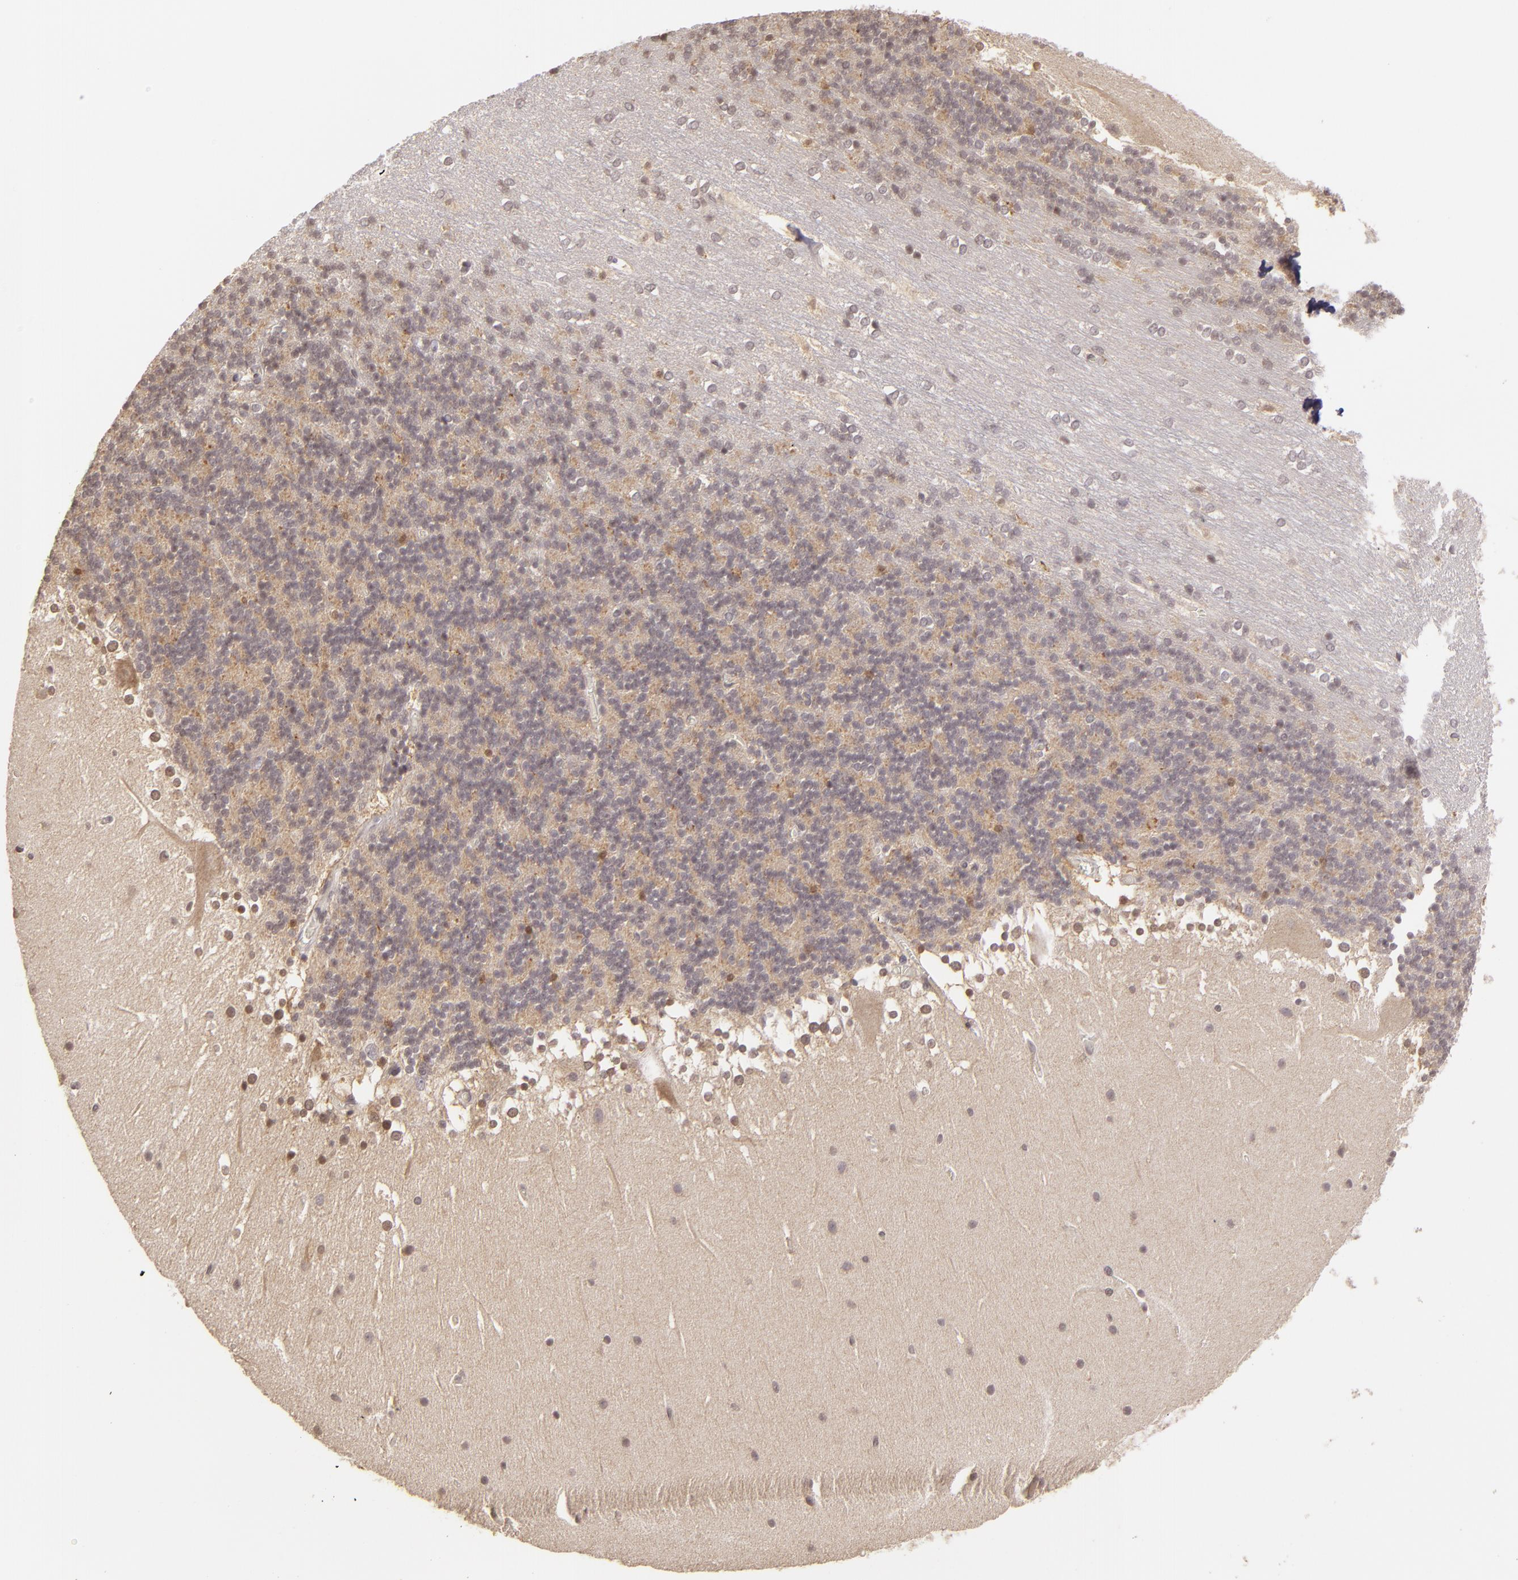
{"staining": {"intensity": "weak", "quantity": "25%-75%", "location": "cytoplasmic/membranous"}, "tissue": "cerebellum", "cell_type": "Cells in granular layer", "image_type": "normal", "snomed": [{"axis": "morphology", "description": "Normal tissue, NOS"}, {"axis": "topography", "description": "Cerebellum"}], "caption": "DAB (3,3'-diaminobenzidine) immunohistochemical staining of unremarkable human cerebellum demonstrates weak cytoplasmic/membranous protein staining in approximately 25%-75% of cells in granular layer.", "gene": "AKAP6", "patient": {"sex": "female", "age": 19}}